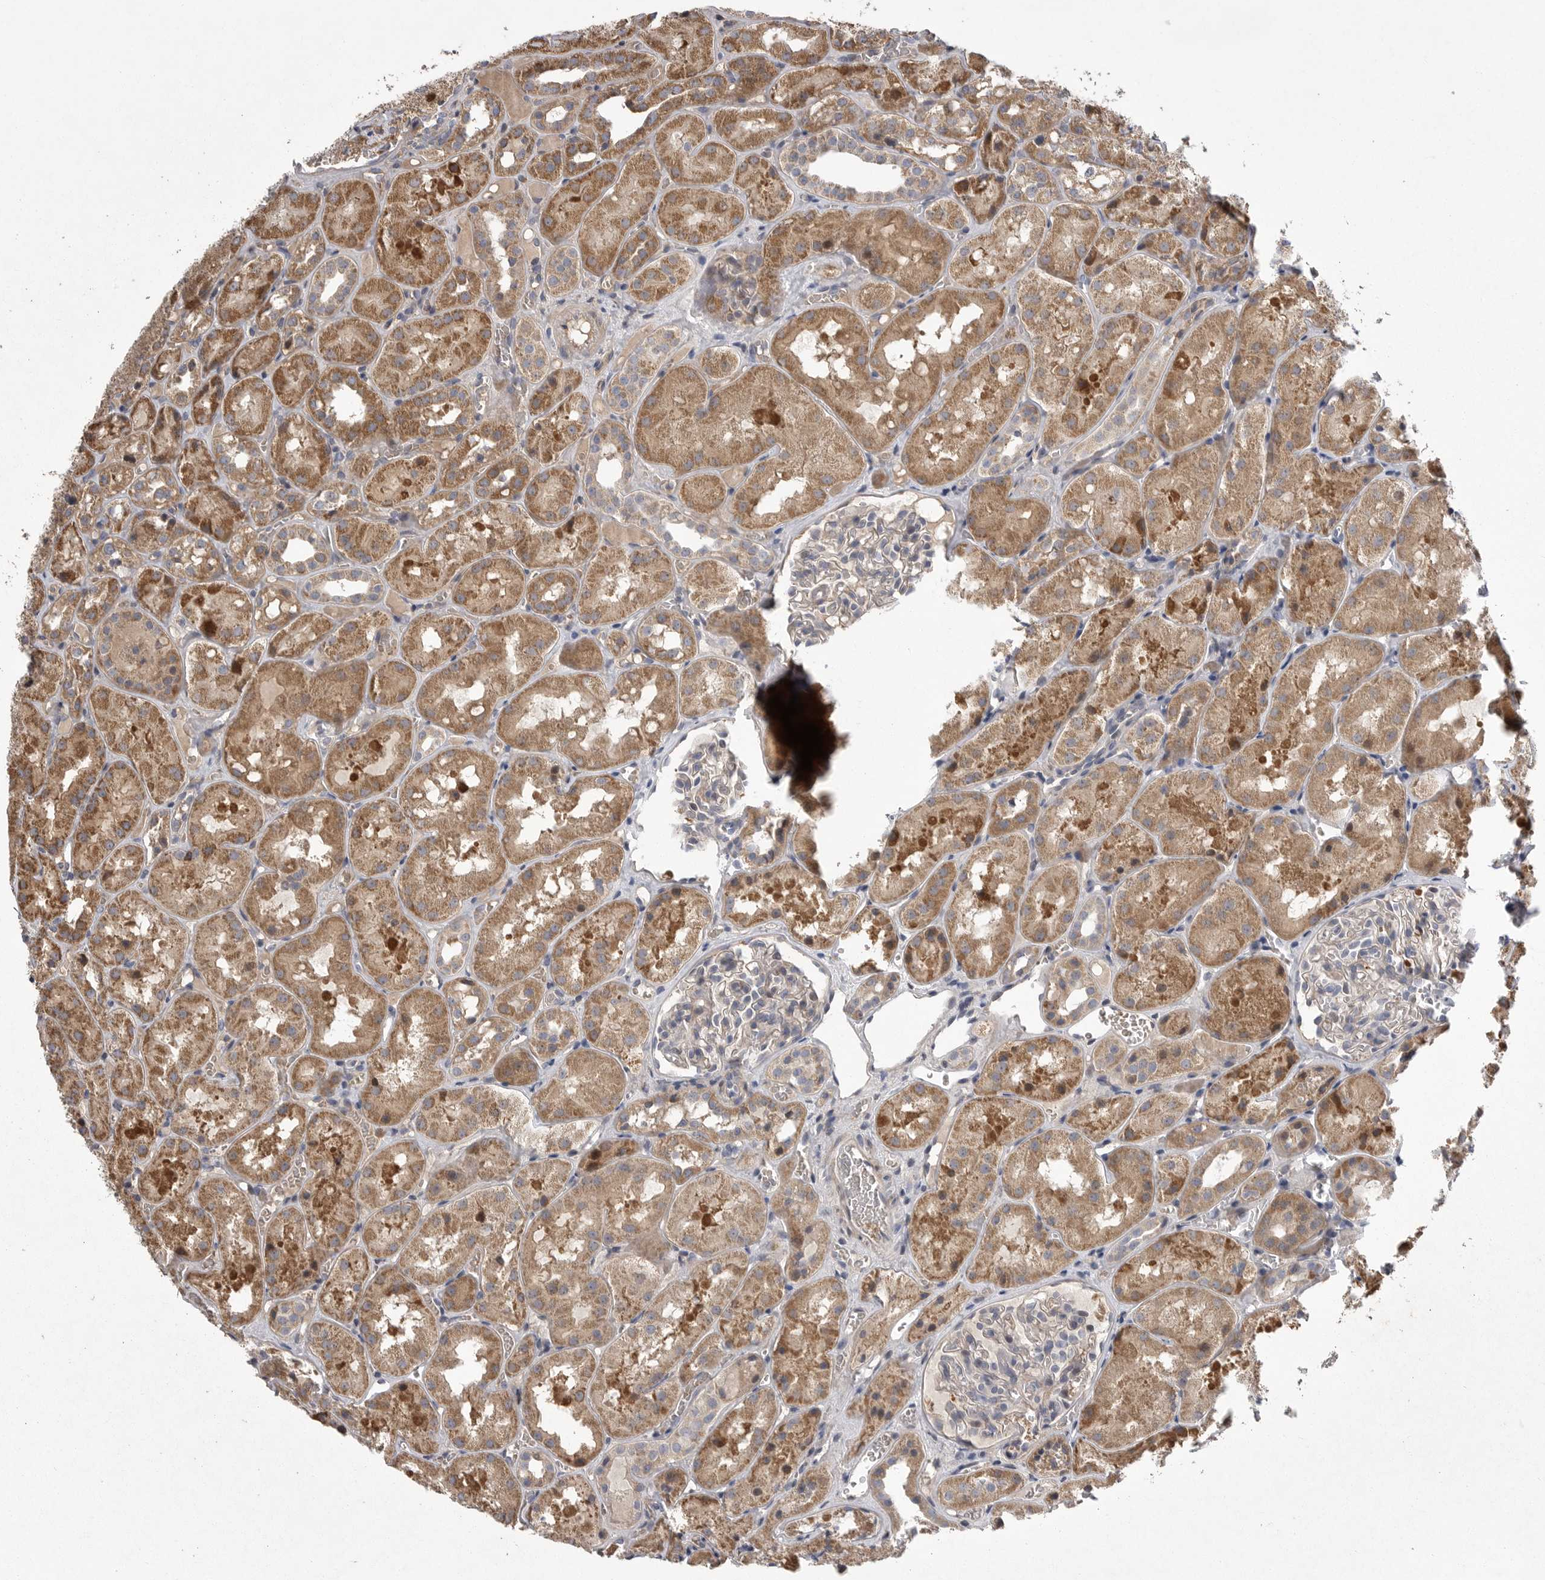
{"staining": {"intensity": "moderate", "quantity": "25%-75%", "location": "cytoplasmic/membranous"}, "tissue": "kidney", "cell_type": "Cells in glomeruli", "image_type": "normal", "snomed": [{"axis": "morphology", "description": "Normal tissue, NOS"}, {"axis": "topography", "description": "Kidney"}], "caption": "Brown immunohistochemical staining in unremarkable human kidney displays moderate cytoplasmic/membranous expression in approximately 25%-75% of cells in glomeruli. The staining was performed using DAB (3,3'-diaminobenzidine), with brown indicating positive protein expression. Nuclei are stained blue with hematoxylin.", "gene": "CRP", "patient": {"sex": "male", "age": 16}}